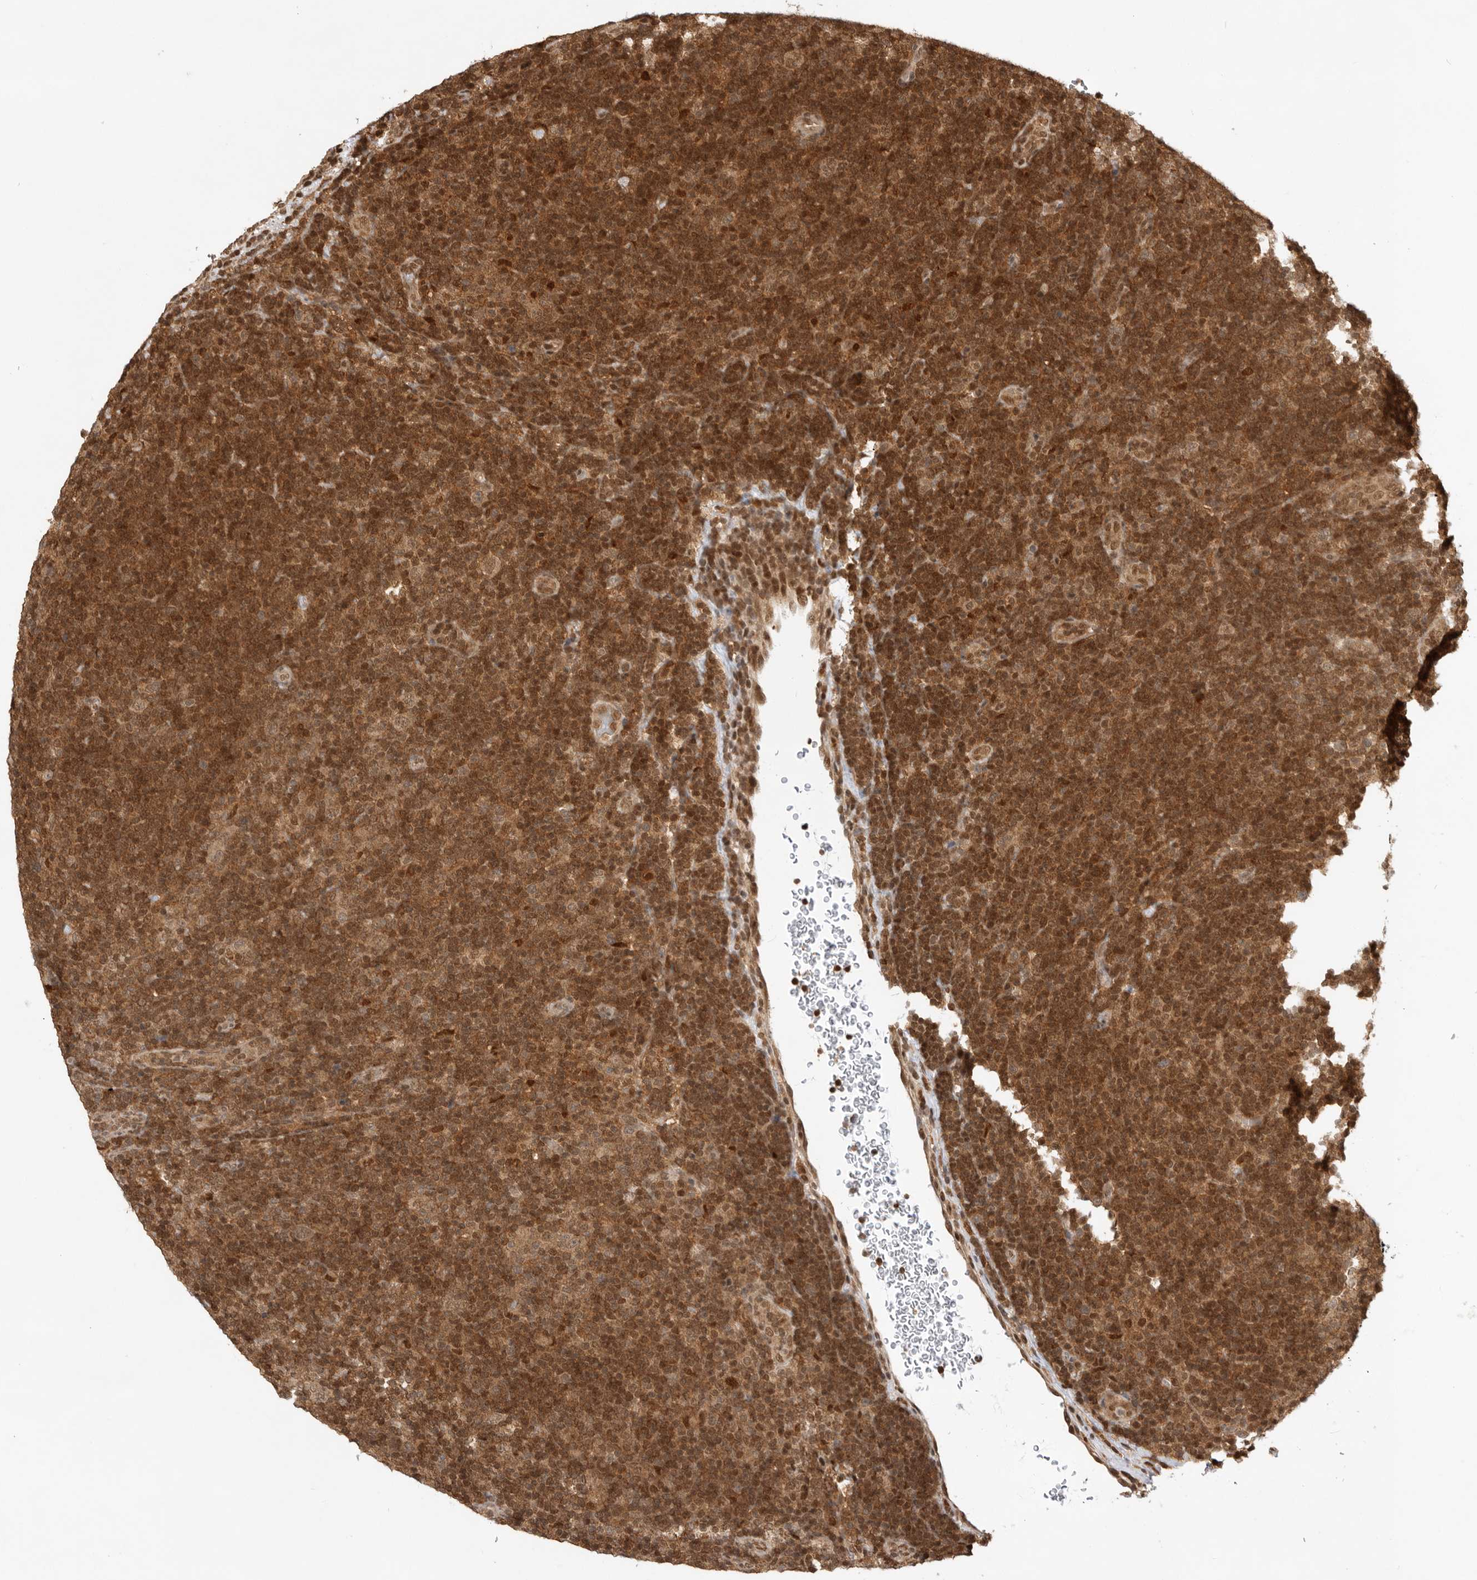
{"staining": {"intensity": "moderate", "quantity": ">75%", "location": "cytoplasmic/membranous,nuclear"}, "tissue": "lymphoma", "cell_type": "Tumor cells", "image_type": "cancer", "snomed": [{"axis": "morphology", "description": "Hodgkin's disease, NOS"}, {"axis": "topography", "description": "Lymph node"}], "caption": "Protein expression analysis of human lymphoma reveals moderate cytoplasmic/membranous and nuclear expression in approximately >75% of tumor cells.", "gene": "ADPRS", "patient": {"sex": "female", "age": 57}}